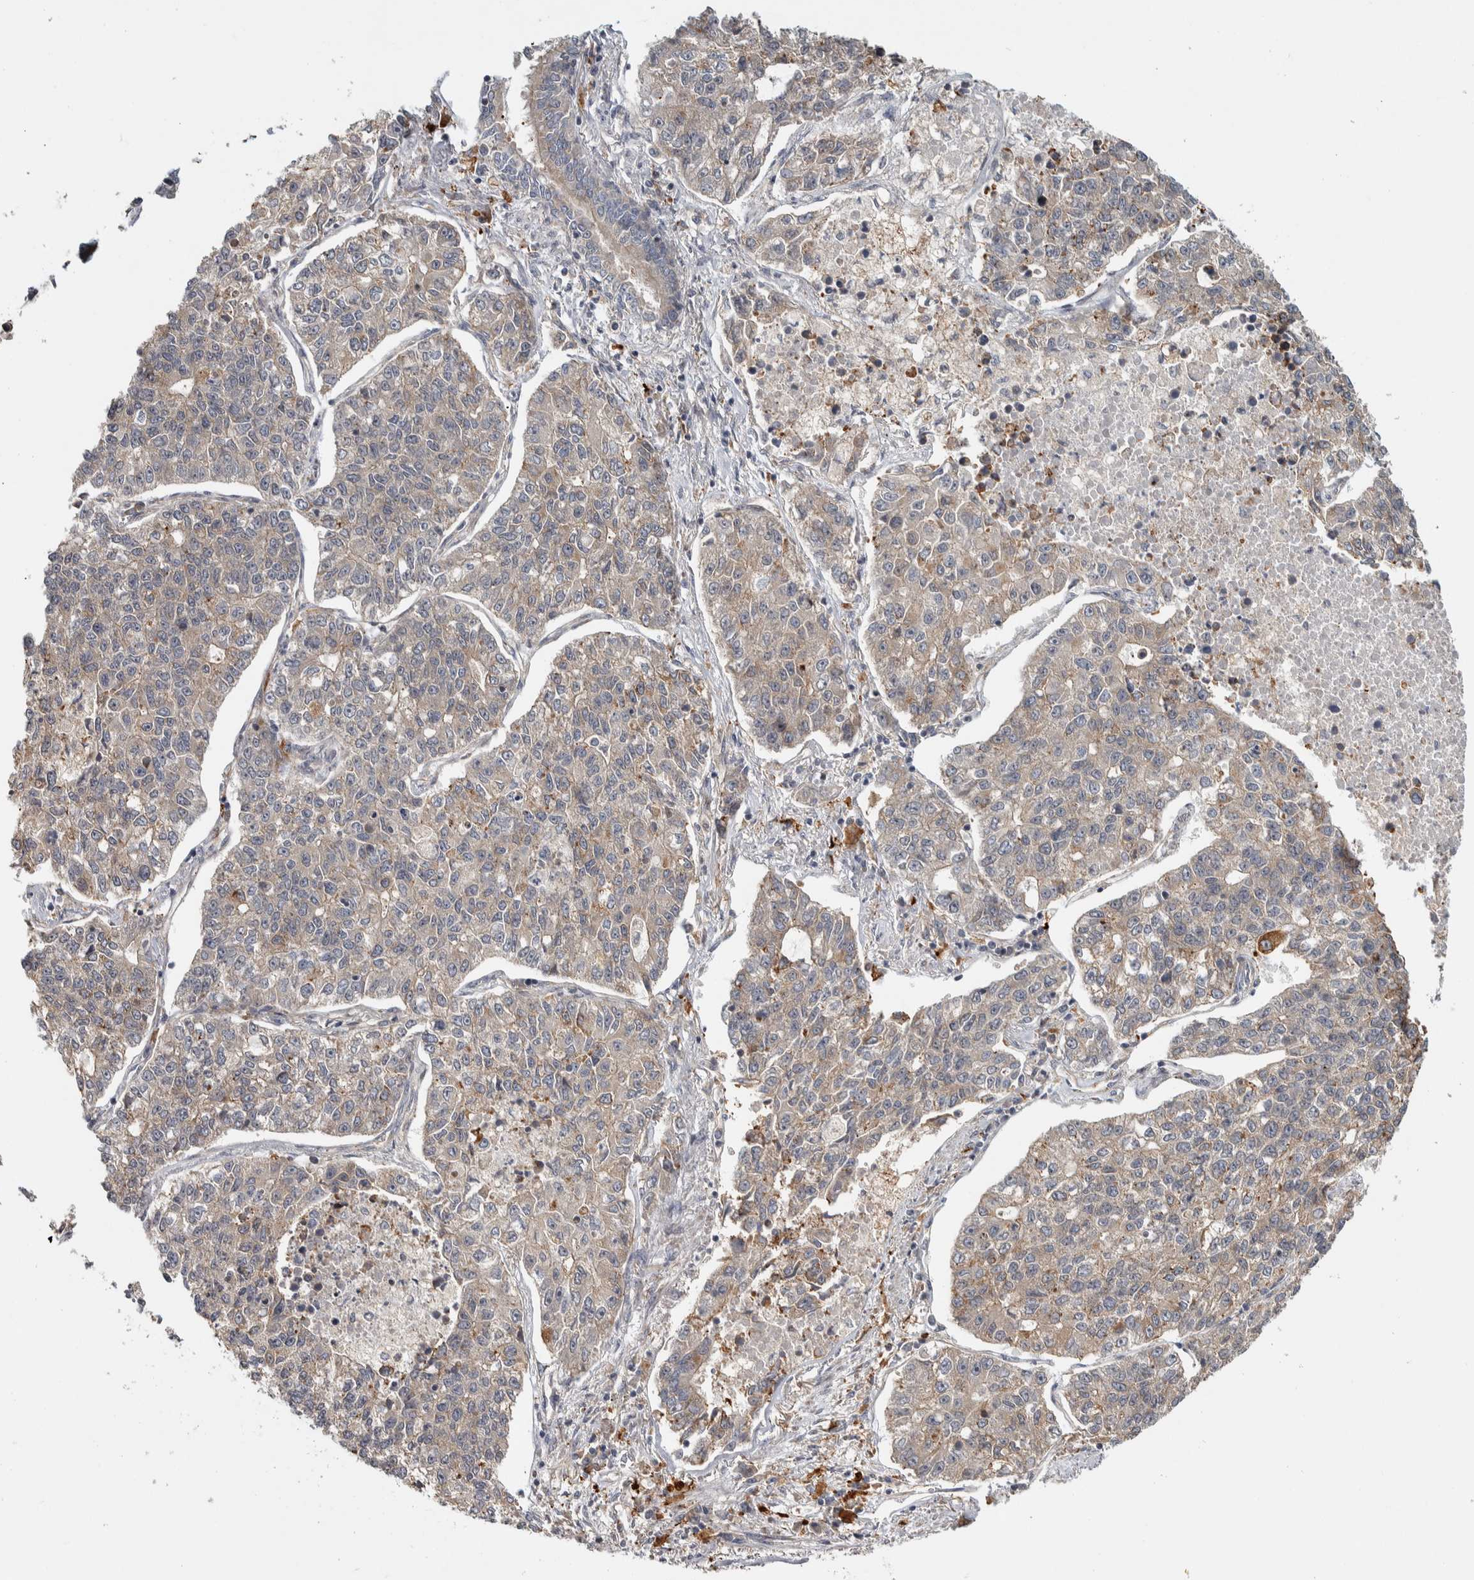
{"staining": {"intensity": "weak", "quantity": "<25%", "location": "cytoplasmic/membranous"}, "tissue": "lung cancer", "cell_type": "Tumor cells", "image_type": "cancer", "snomed": [{"axis": "morphology", "description": "Adenocarcinoma, NOS"}, {"axis": "topography", "description": "Lung"}], "caption": "Tumor cells are negative for protein expression in human lung cancer.", "gene": "TBC1D31", "patient": {"sex": "male", "age": 49}}